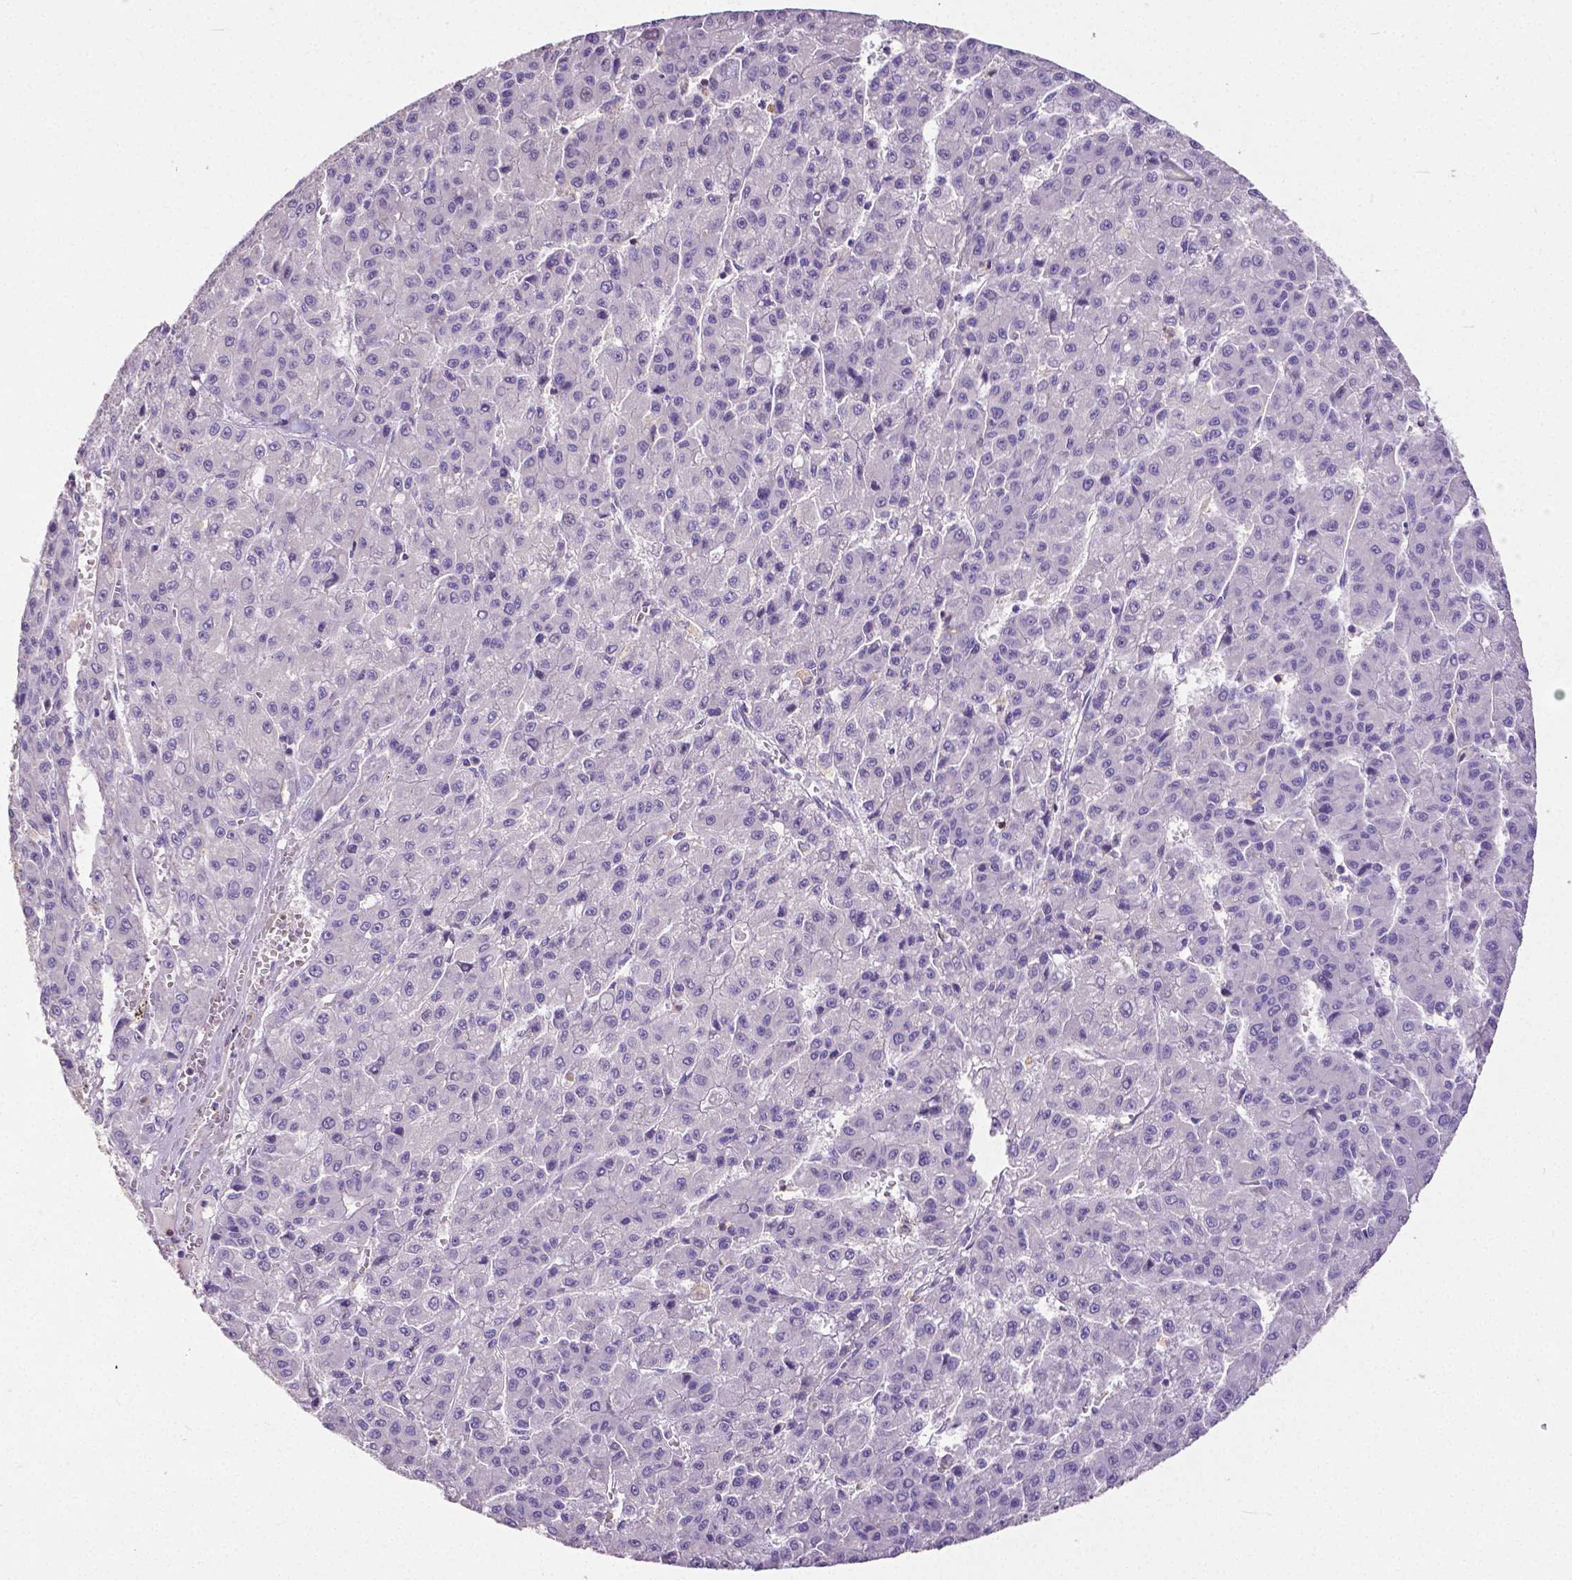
{"staining": {"intensity": "negative", "quantity": "none", "location": "none"}, "tissue": "liver cancer", "cell_type": "Tumor cells", "image_type": "cancer", "snomed": [{"axis": "morphology", "description": "Carcinoma, Hepatocellular, NOS"}, {"axis": "topography", "description": "Liver"}], "caption": "The image exhibits no significant staining in tumor cells of liver cancer (hepatocellular carcinoma). (DAB (3,3'-diaminobenzidine) IHC visualized using brightfield microscopy, high magnification).", "gene": "CD4", "patient": {"sex": "male", "age": 70}}